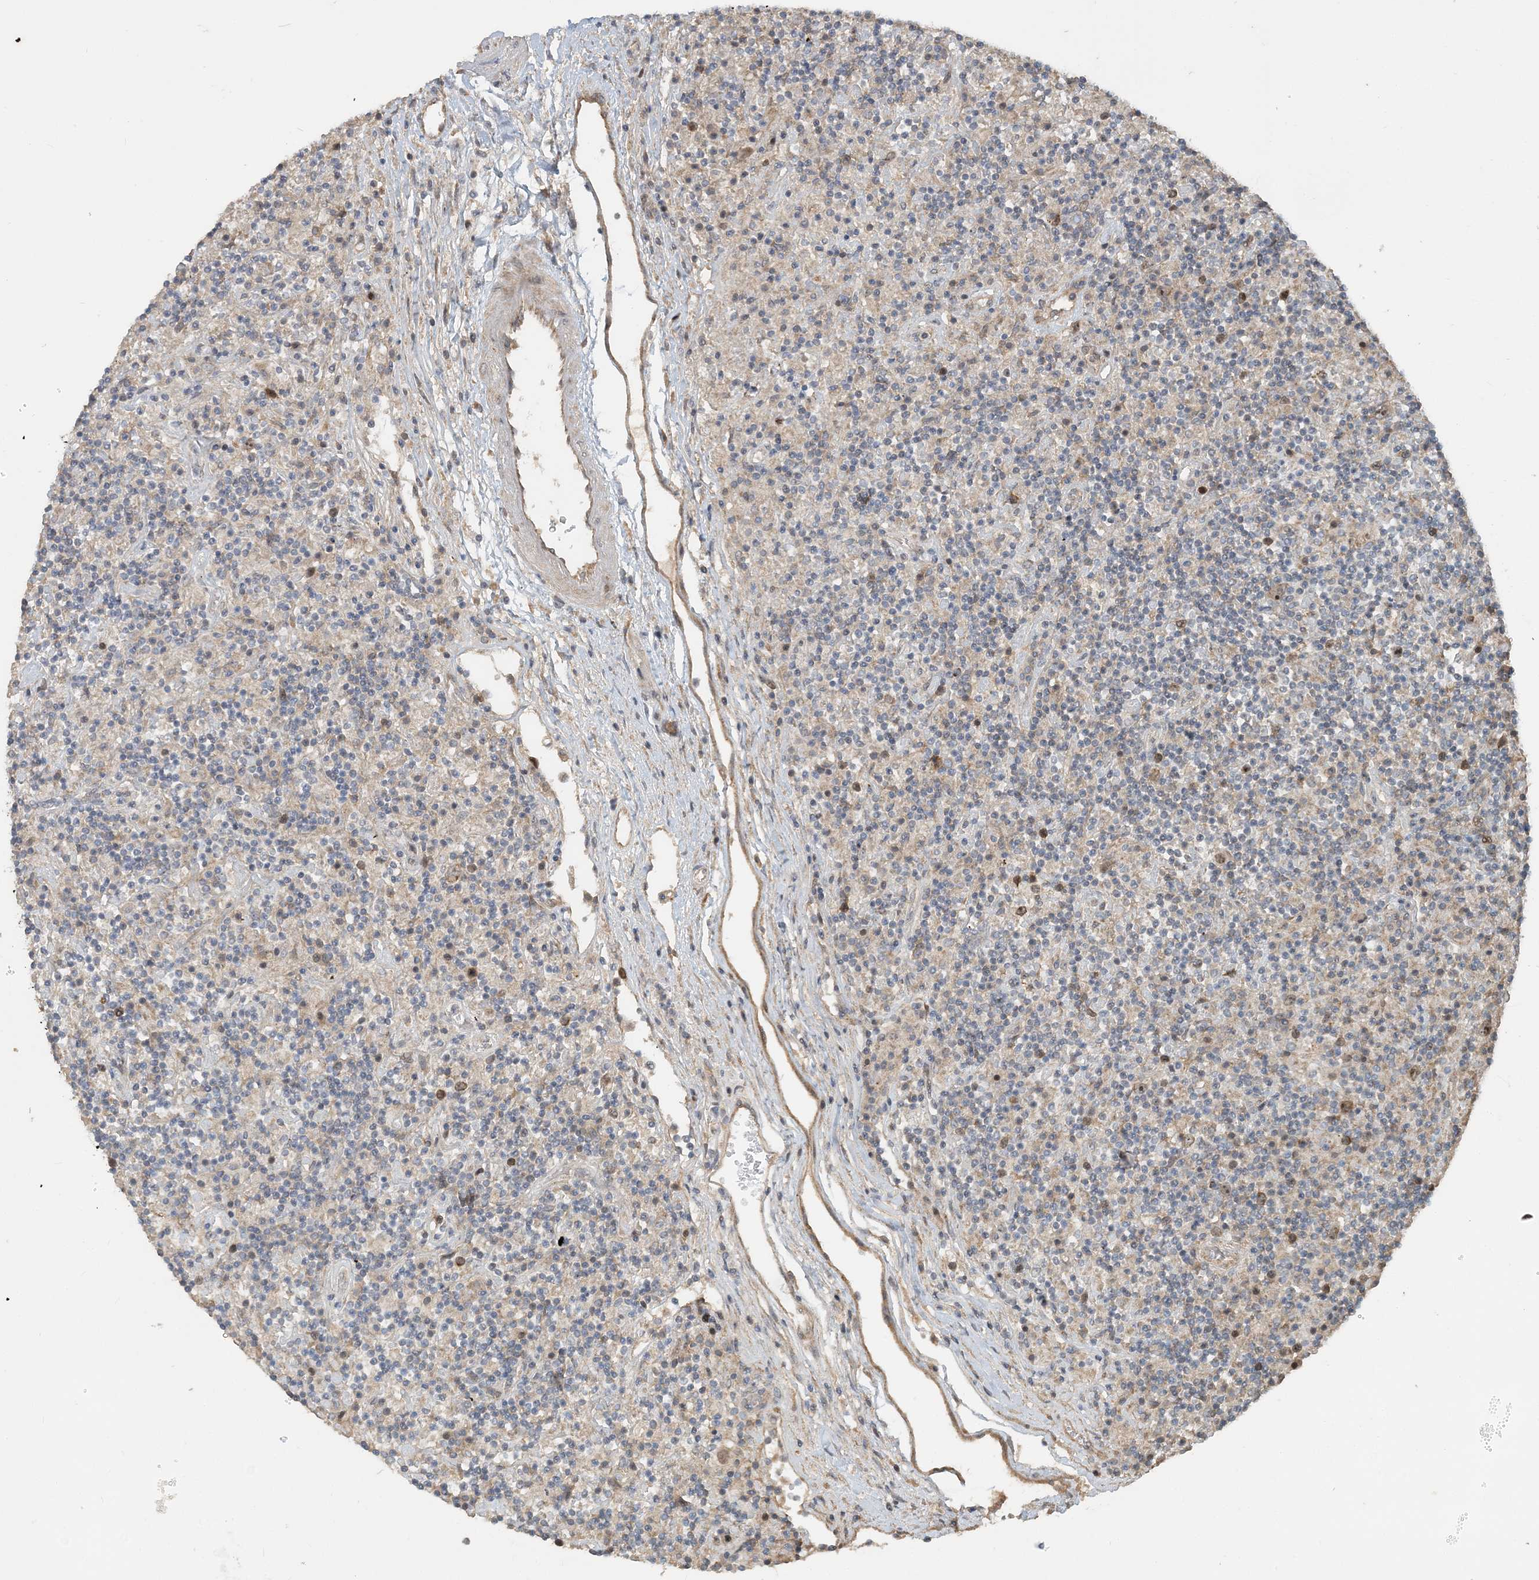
{"staining": {"intensity": "weak", "quantity": ">75%", "location": "nuclear"}, "tissue": "lymphoma", "cell_type": "Tumor cells", "image_type": "cancer", "snomed": [{"axis": "morphology", "description": "Hodgkin's disease, NOS"}, {"axis": "topography", "description": "Lymph node"}], "caption": "Protein staining shows weak nuclear expression in about >75% of tumor cells in lymphoma.", "gene": "TRAIP", "patient": {"sex": "male", "age": 70}}